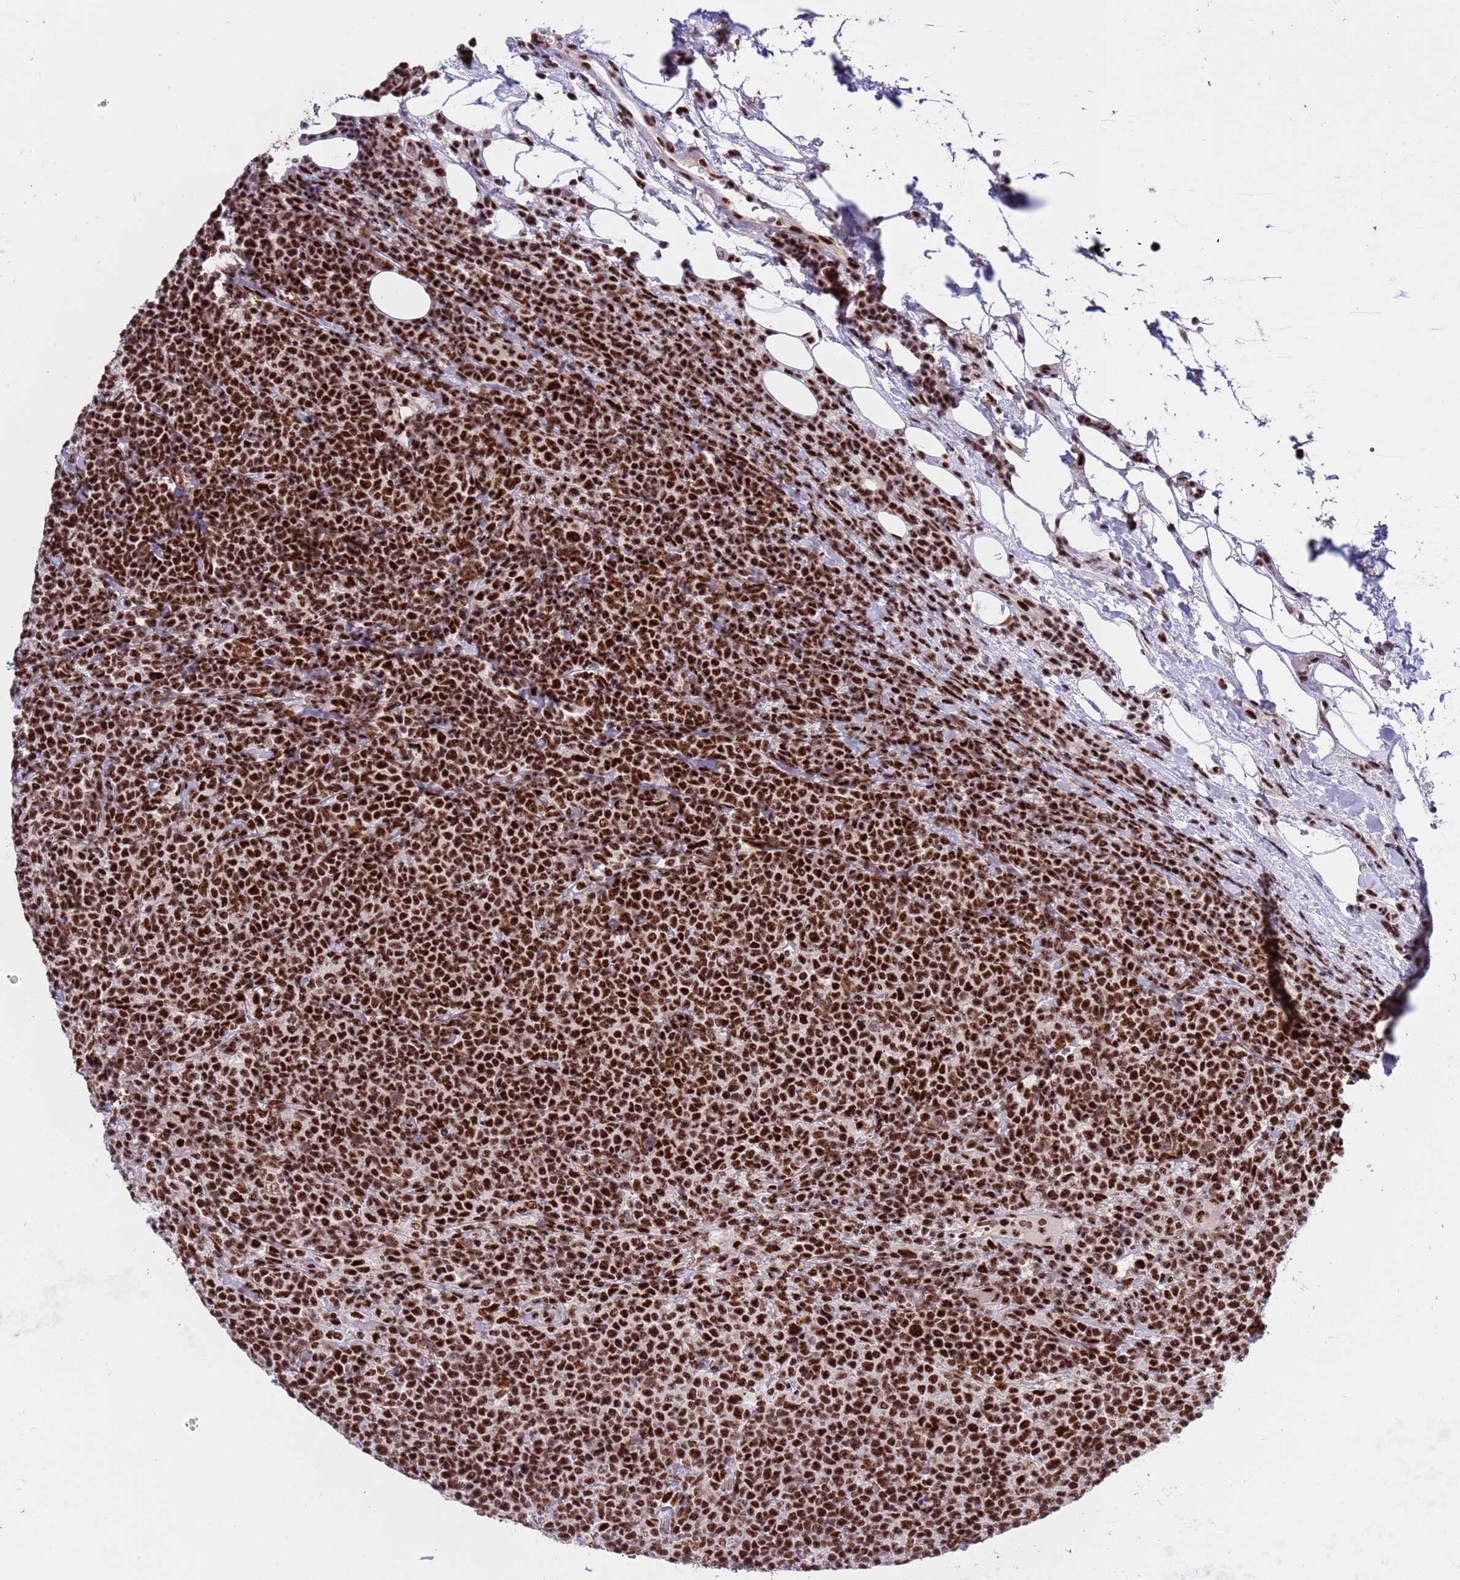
{"staining": {"intensity": "strong", "quantity": ">75%", "location": "nuclear"}, "tissue": "lymphoma", "cell_type": "Tumor cells", "image_type": "cancer", "snomed": [{"axis": "morphology", "description": "Malignant lymphoma, non-Hodgkin's type, High grade"}, {"axis": "topography", "description": "Lymph node"}], "caption": "Immunohistochemistry histopathology image of human high-grade malignant lymphoma, non-Hodgkin's type stained for a protein (brown), which reveals high levels of strong nuclear expression in about >75% of tumor cells.", "gene": "THOC2", "patient": {"sex": "male", "age": 61}}